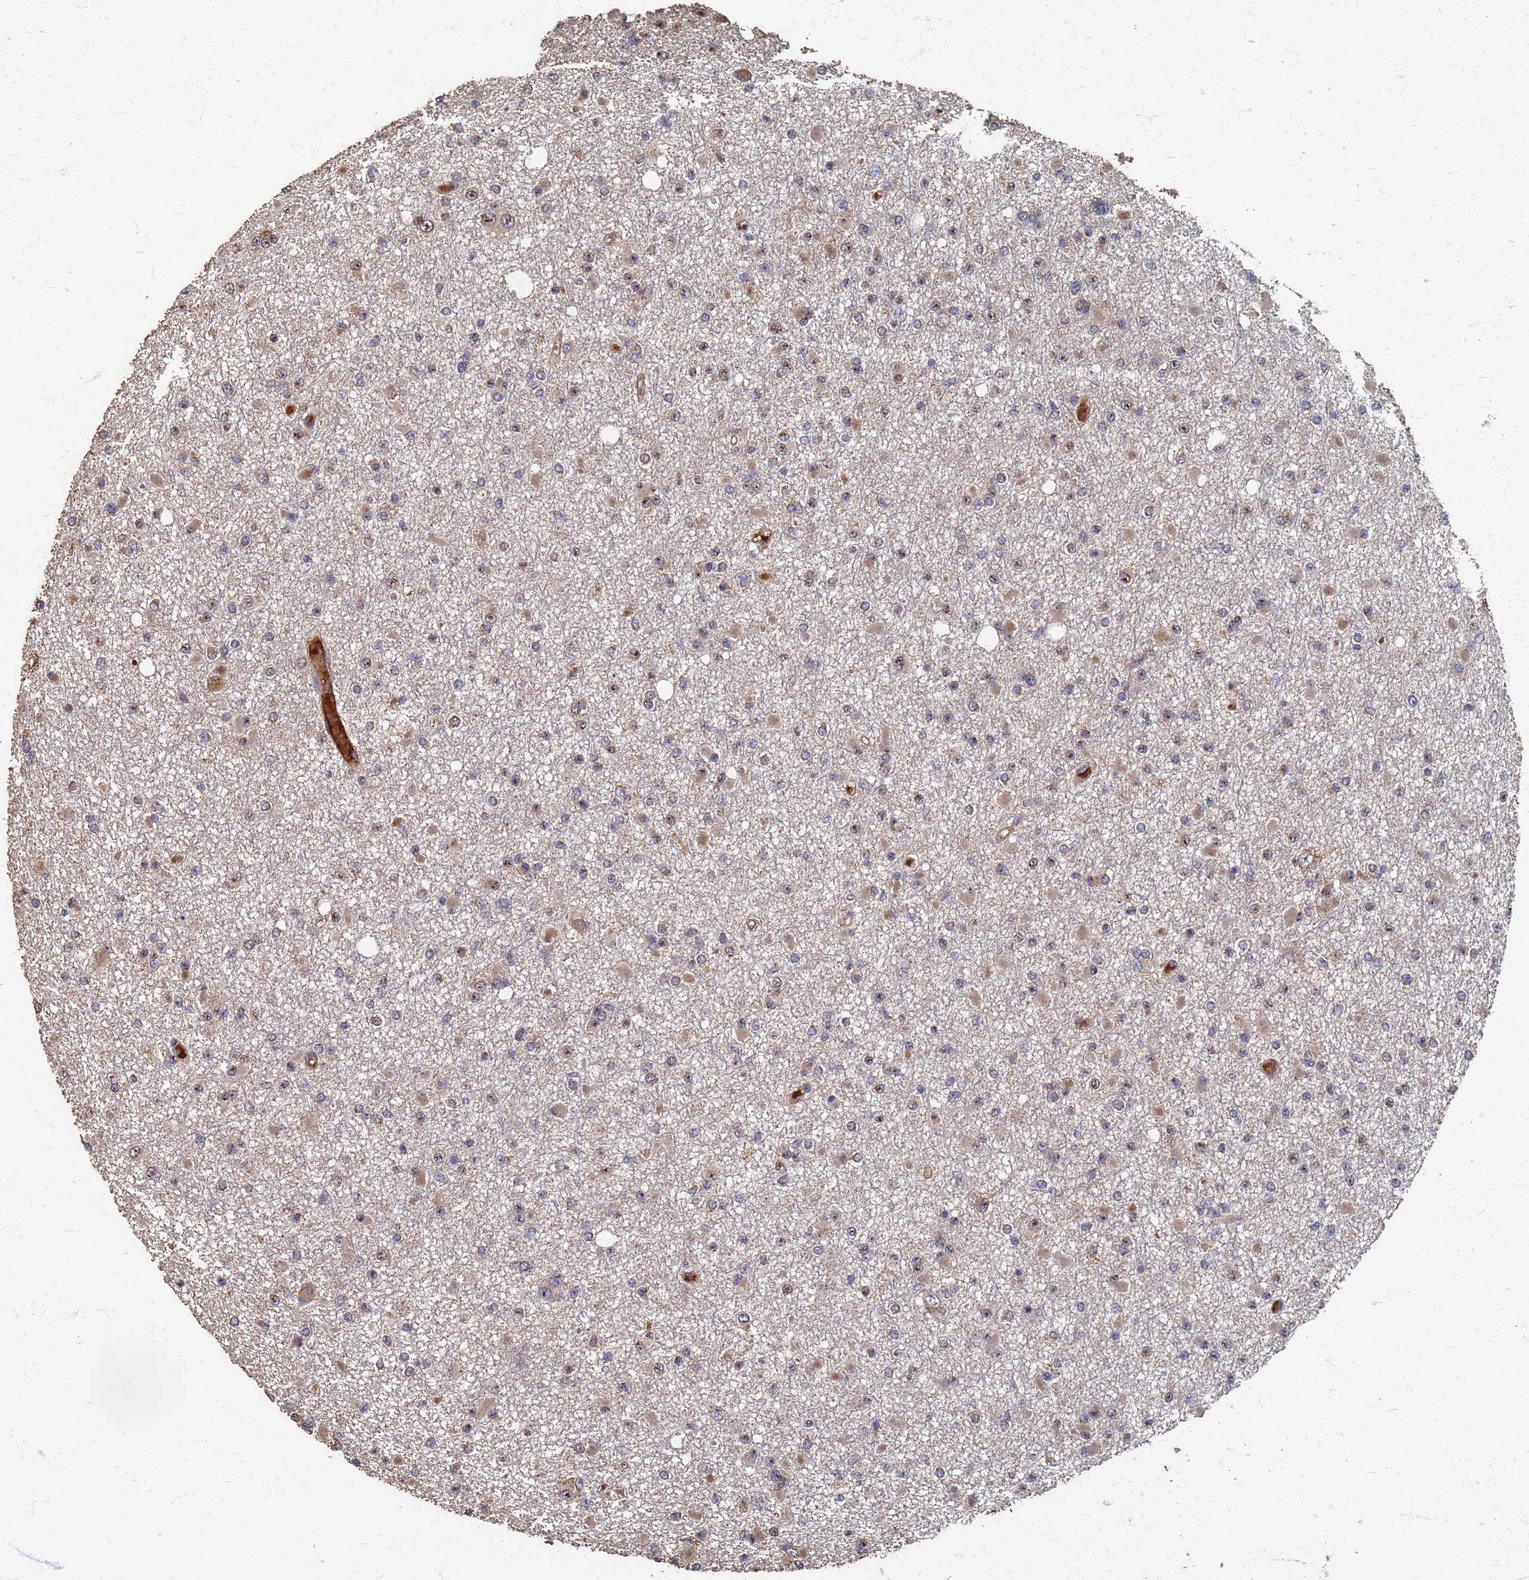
{"staining": {"intensity": "weak", "quantity": ">75%", "location": "cytoplasmic/membranous"}, "tissue": "glioma", "cell_type": "Tumor cells", "image_type": "cancer", "snomed": [{"axis": "morphology", "description": "Glioma, malignant, Low grade"}, {"axis": "topography", "description": "Brain"}], "caption": "IHC staining of glioma, which shows low levels of weak cytoplasmic/membranous staining in approximately >75% of tumor cells indicating weak cytoplasmic/membranous protein positivity. The staining was performed using DAB (3,3'-diaminobenzidine) (brown) for protein detection and nuclei were counterstained in hematoxylin (blue).", "gene": "DPH5", "patient": {"sex": "female", "age": 22}}